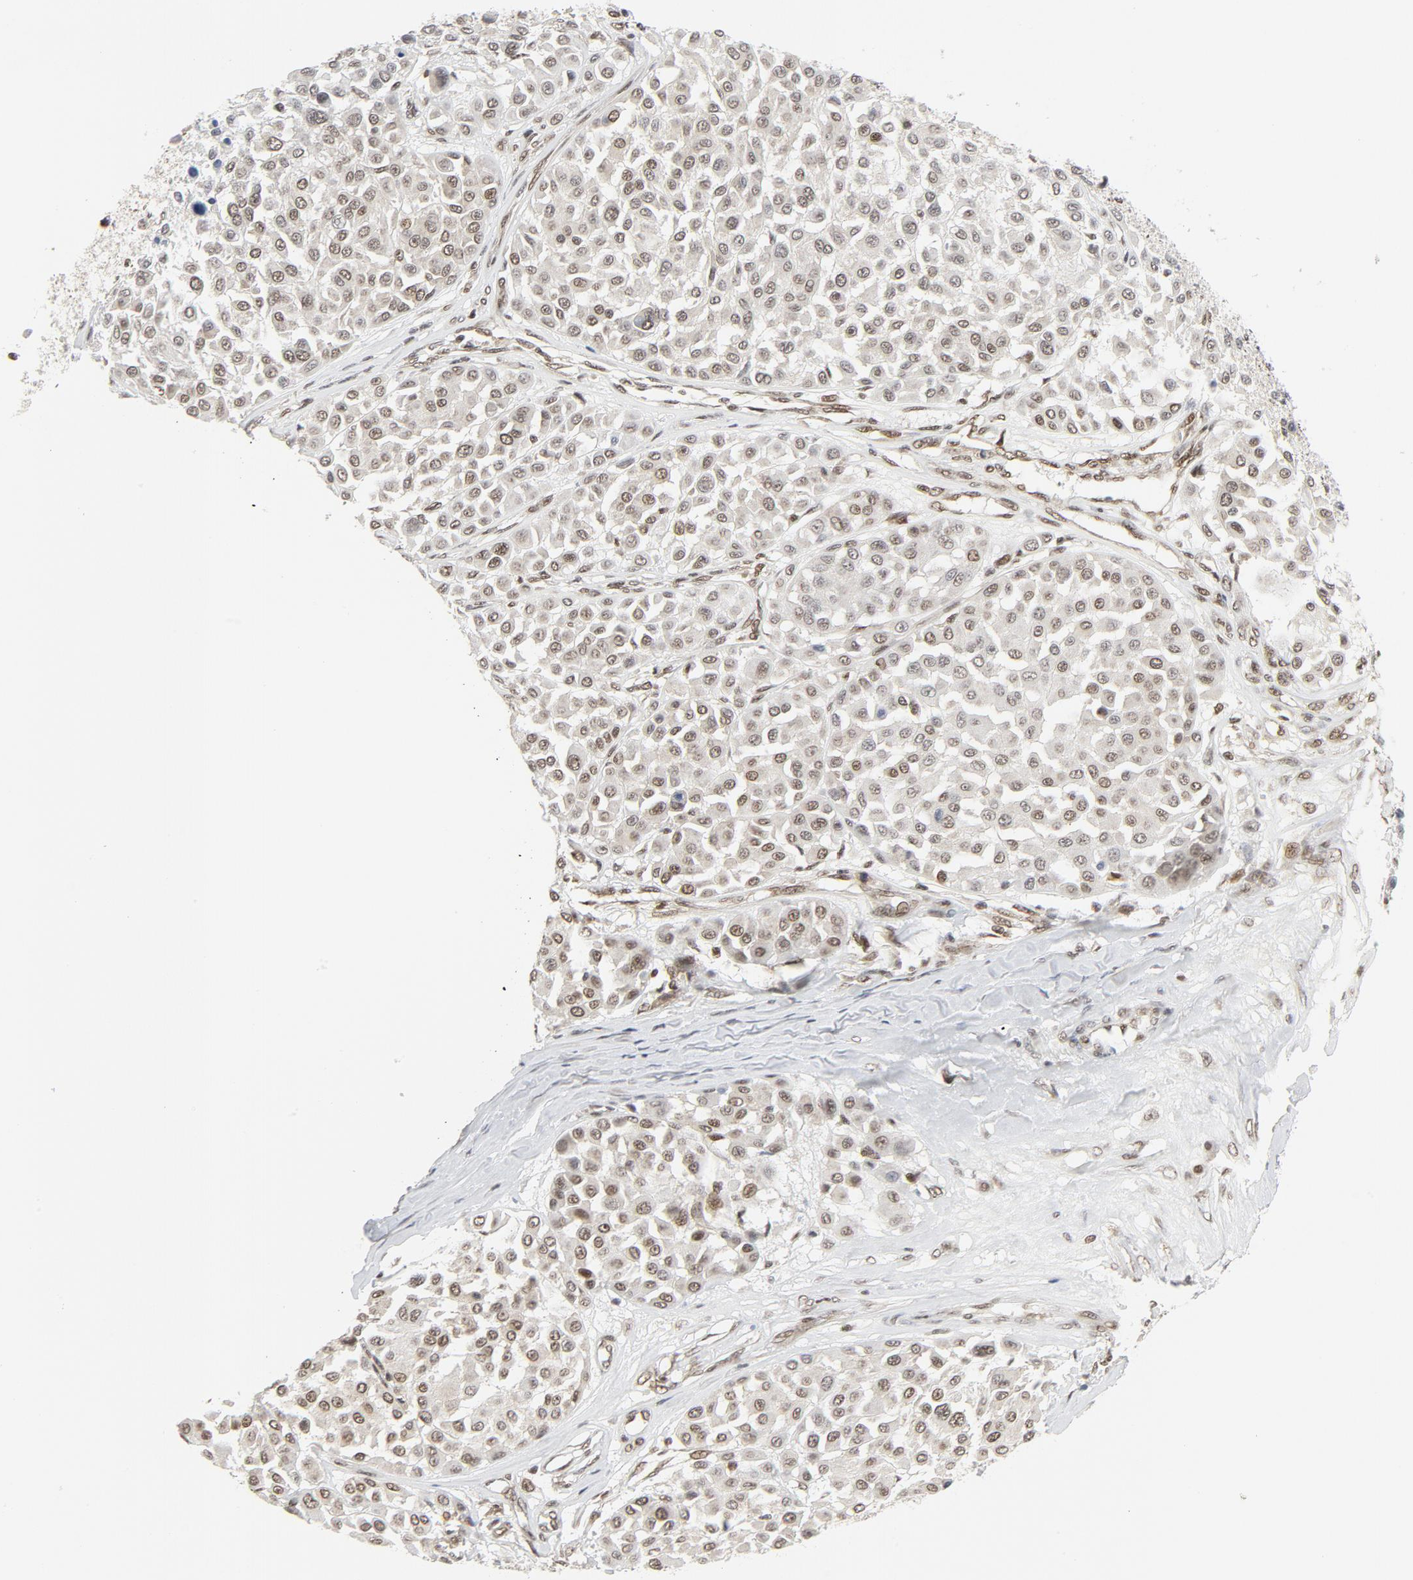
{"staining": {"intensity": "moderate", "quantity": "25%-75%", "location": "nuclear"}, "tissue": "melanoma", "cell_type": "Tumor cells", "image_type": "cancer", "snomed": [{"axis": "morphology", "description": "Malignant melanoma, Metastatic site"}, {"axis": "topography", "description": "Soft tissue"}], "caption": "Protein staining of malignant melanoma (metastatic site) tissue exhibits moderate nuclear positivity in about 25%-75% of tumor cells.", "gene": "ERCC1", "patient": {"sex": "male", "age": 41}}